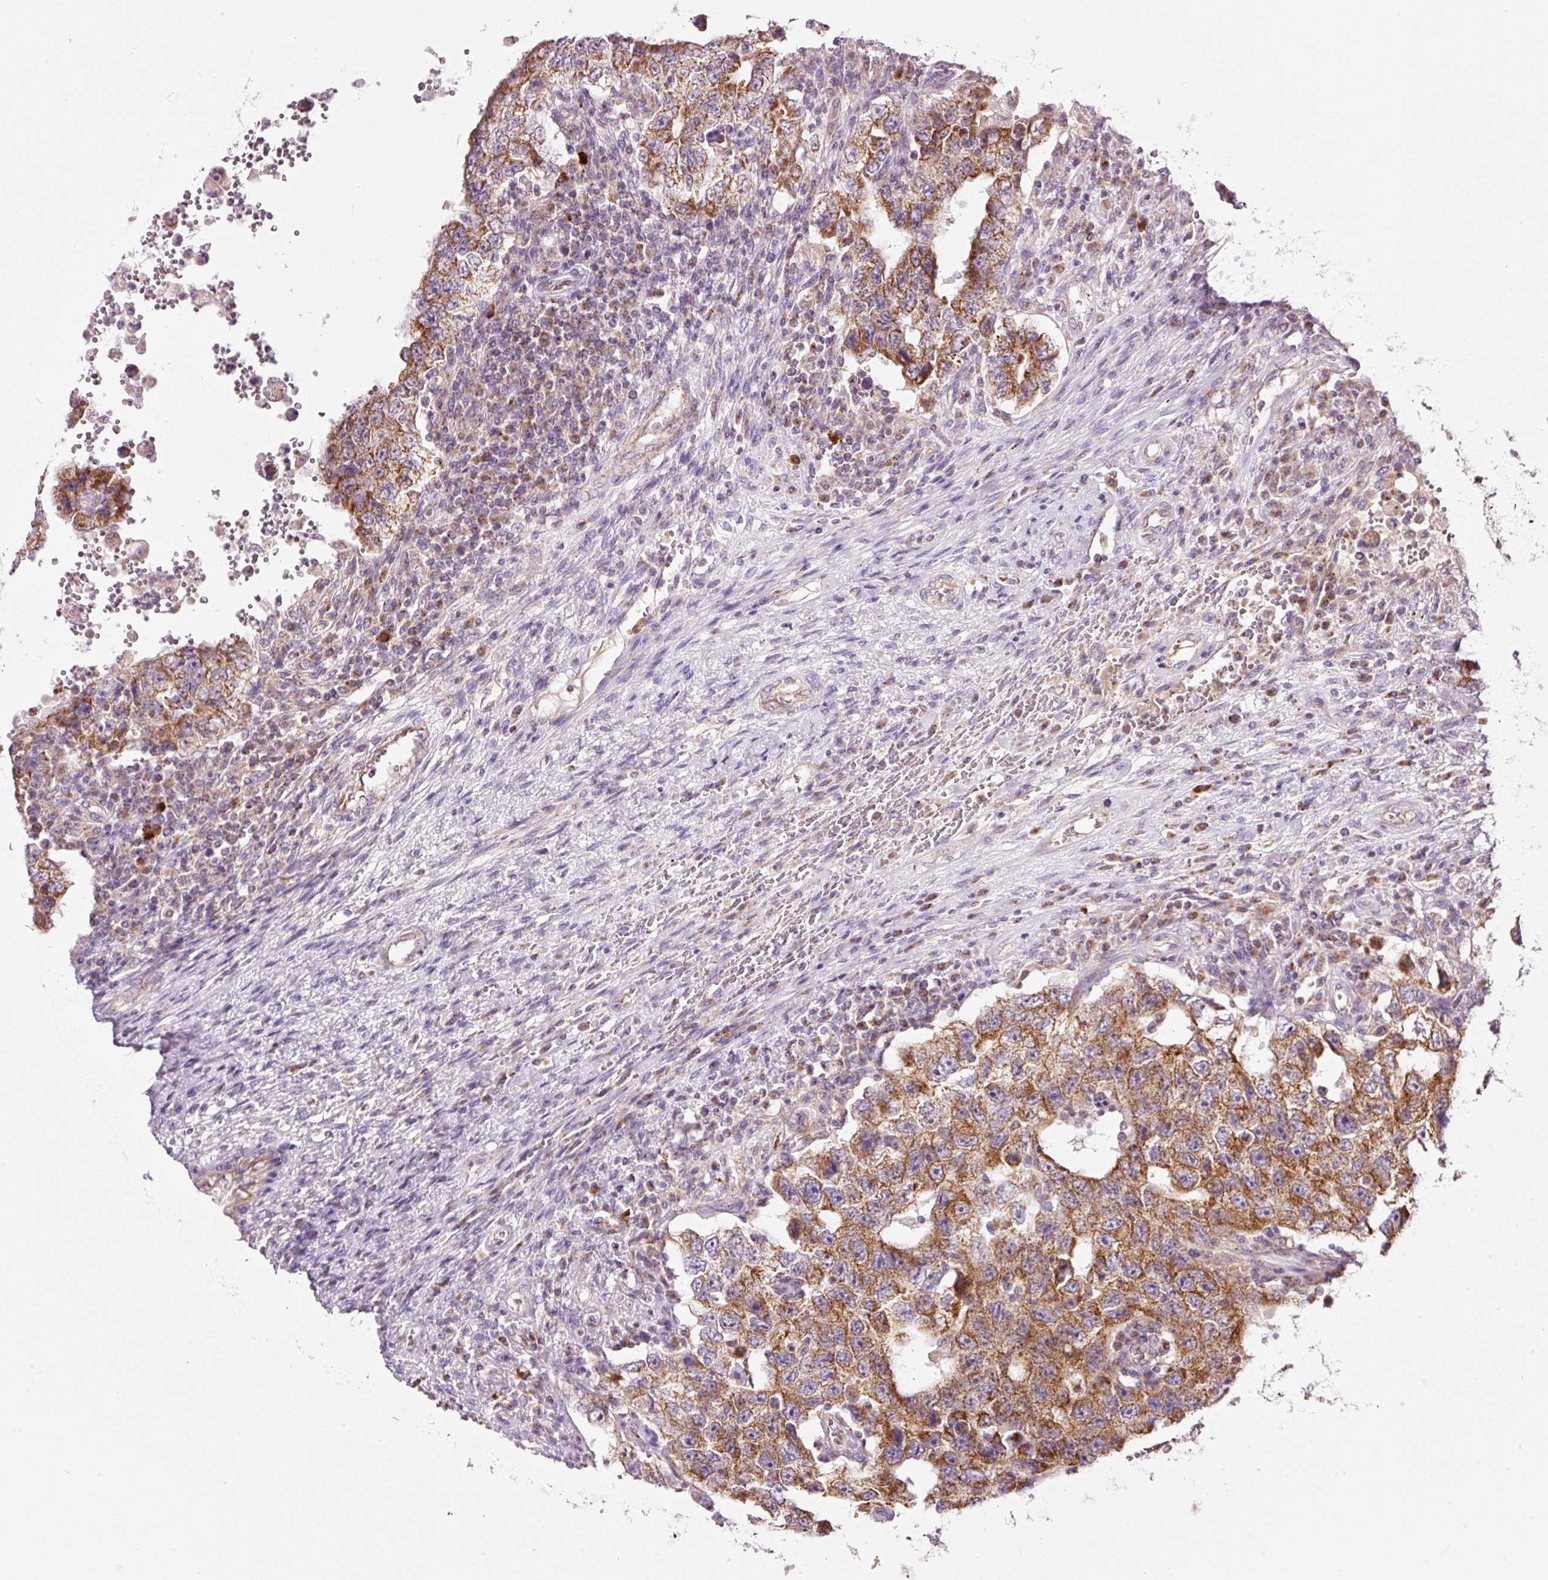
{"staining": {"intensity": "moderate", "quantity": ">75%", "location": "cytoplasmic/membranous"}, "tissue": "testis cancer", "cell_type": "Tumor cells", "image_type": "cancer", "snomed": [{"axis": "morphology", "description": "Carcinoma, Embryonal, NOS"}, {"axis": "topography", "description": "Testis"}], "caption": "Testis embryonal carcinoma stained with immunohistochemistry shows moderate cytoplasmic/membranous expression in about >75% of tumor cells.", "gene": "FAM78B", "patient": {"sex": "male", "age": 26}}